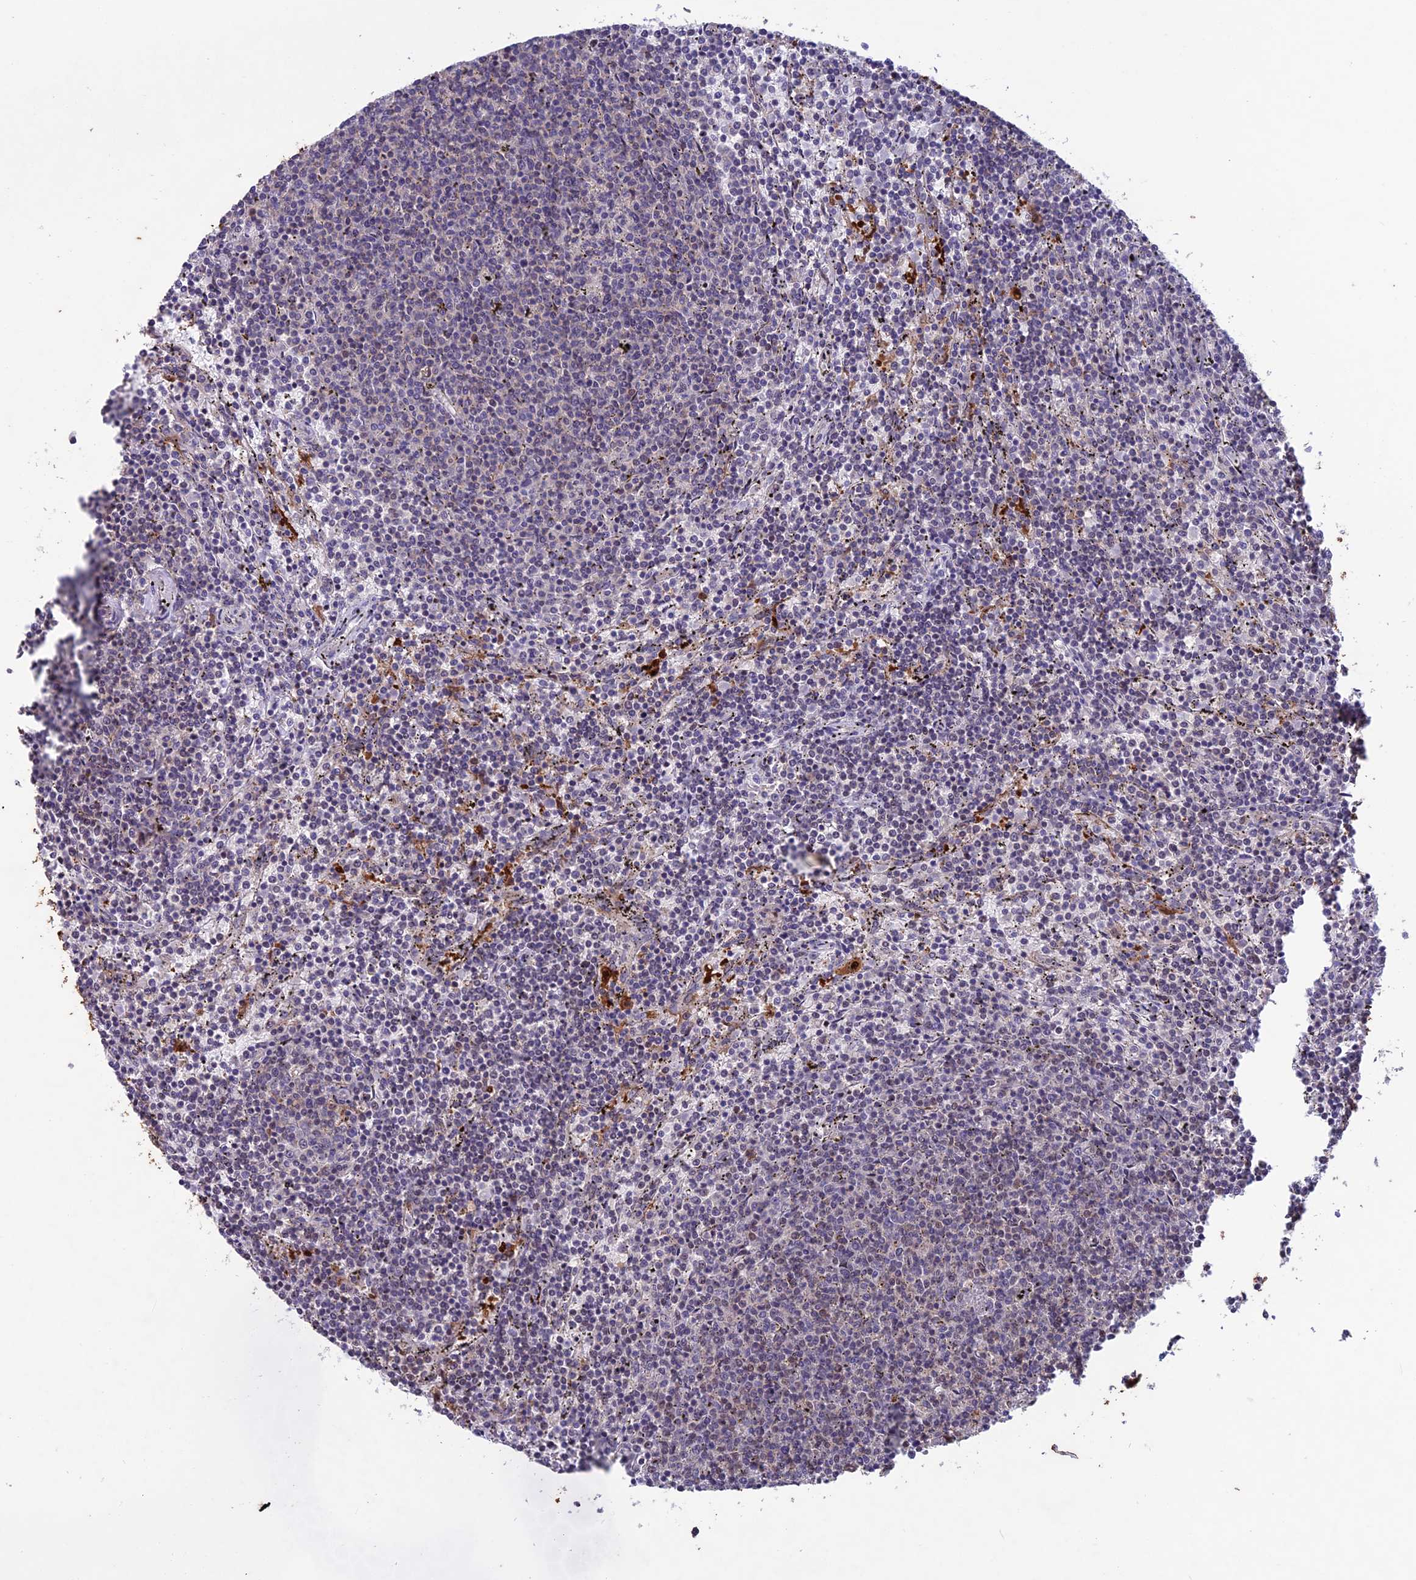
{"staining": {"intensity": "negative", "quantity": "none", "location": "none"}, "tissue": "lymphoma", "cell_type": "Tumor cells", "image_type": "cancer", "snomed": [{"axis": "morphology", "description": "Malignant lymphoma, non-Hodgkin's type, Low grade"}, {"axis": "topography", "description": "Spleen"}], "caption": "Tumor cells show no significant protein positivity in lymphoma.", "gene": "MAST2", "patient": {"sex": "female", "age": 50}}